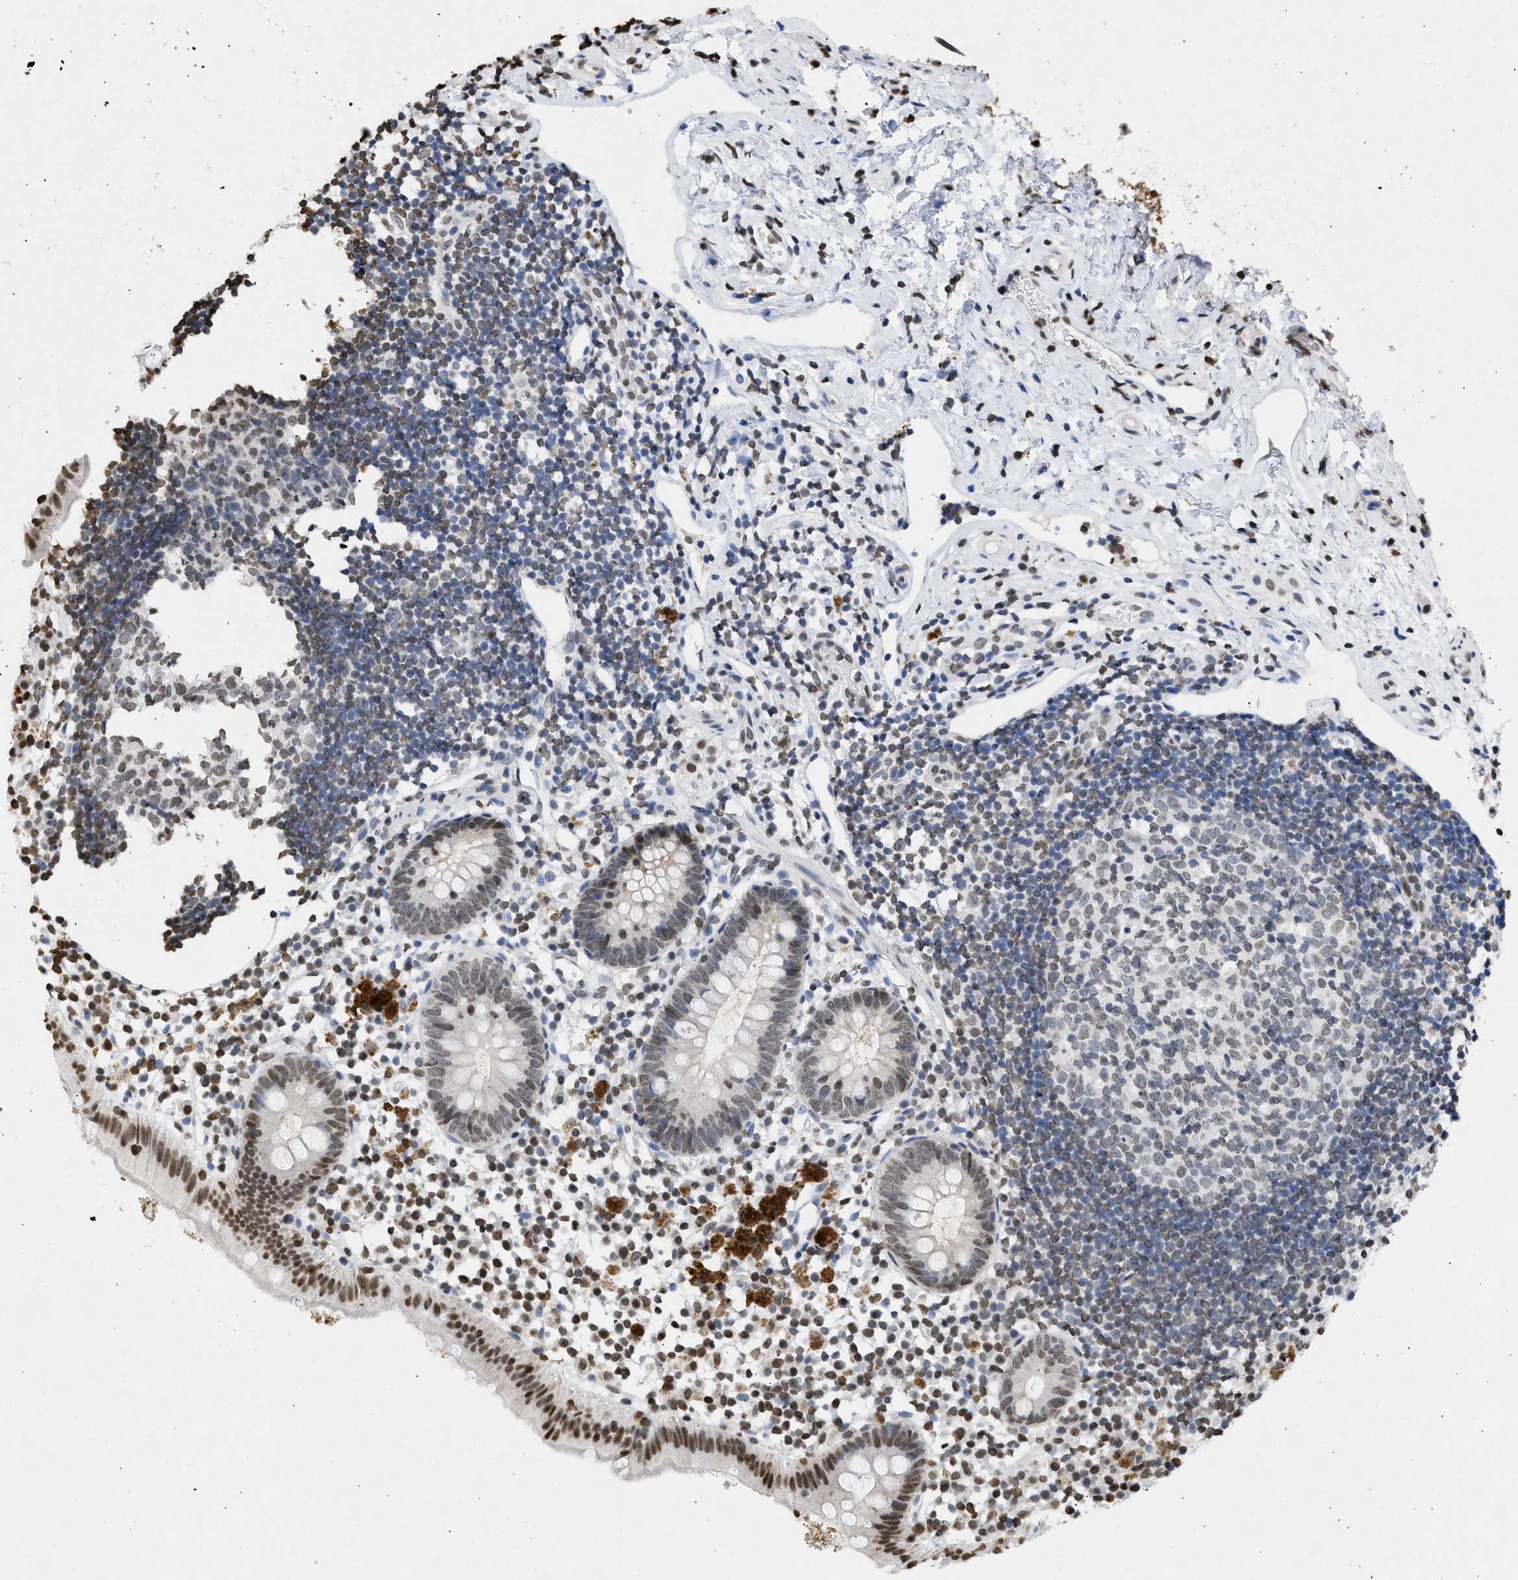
{"staining": {"intensity": "moderate", "quantity": "25%-75%", "location": "nuclear"}, "tissue": "appendix", "cell_type": "Glandular cells", "image_type": "normal", "snomed": [{"axis": "morphology", "description": "Normal tissue, NOS"}, {"axis": "topography", "description": "Appendix"}], "caption": "Immunohistochemical staining of normal human appendix shows medium levels of moderate nuclear staining in approximately 25%-75% of glandular cells.", "gene": "NUP35", "patient": {"sex": "female", "age": 20}}